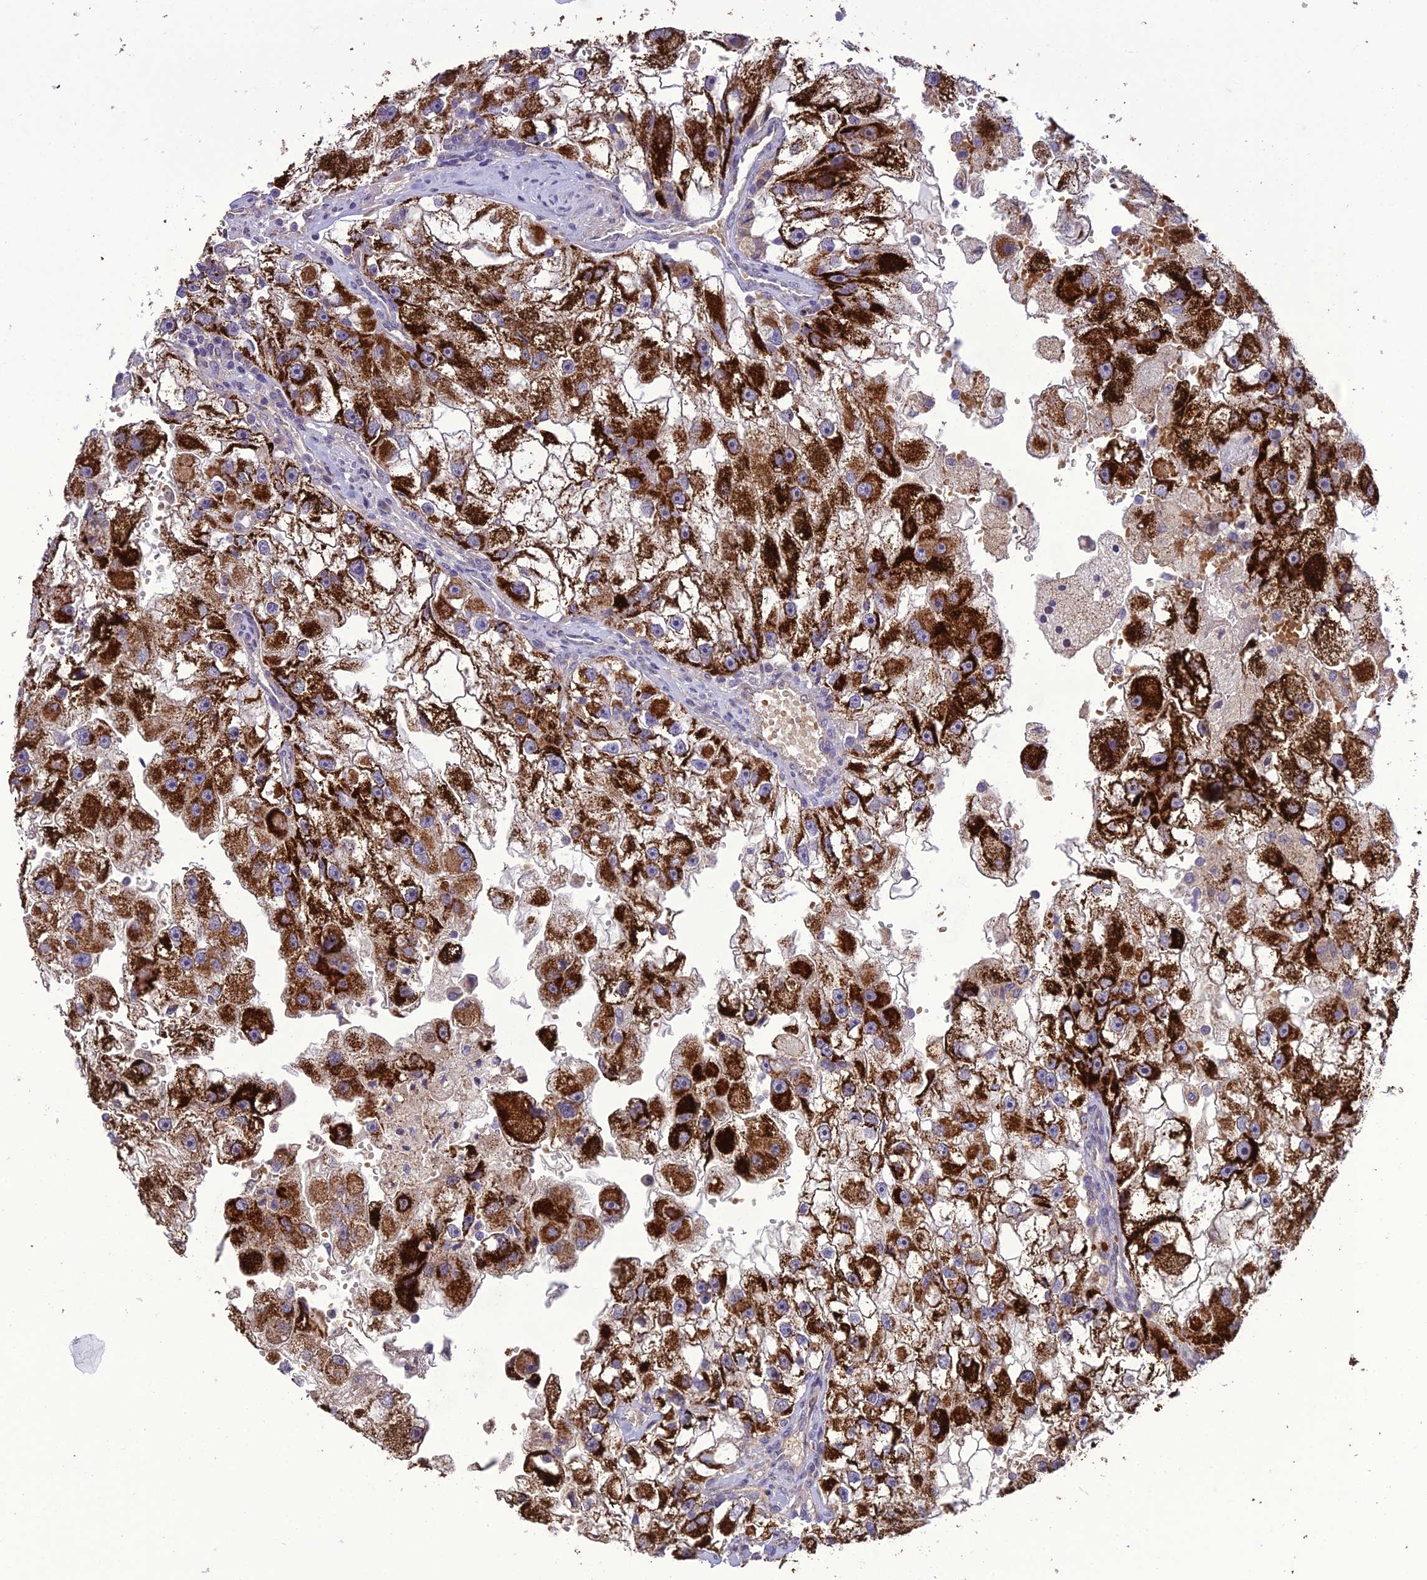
{"staining": {"intensity": "strong", "quantity": ">75%", "location": "cytoplasmic/membranous"}, "tissue": "renal cancer", "cell_type": "Tumor cells", "image_type": "cancer", "snomed": [{"axis": "morphology", "description": "Adenocarcinoma, NOS"}, {"axis": "topography", "description": "Kidney"}], "caption": "Immunohistochemistry (IHC) of renal cancer shows high levels of strong cytoplasmic/membranous staining in about >75% of tumor cells.", "gene": "TBC1D24", "patient": {"sex": "male", "age": 63}}